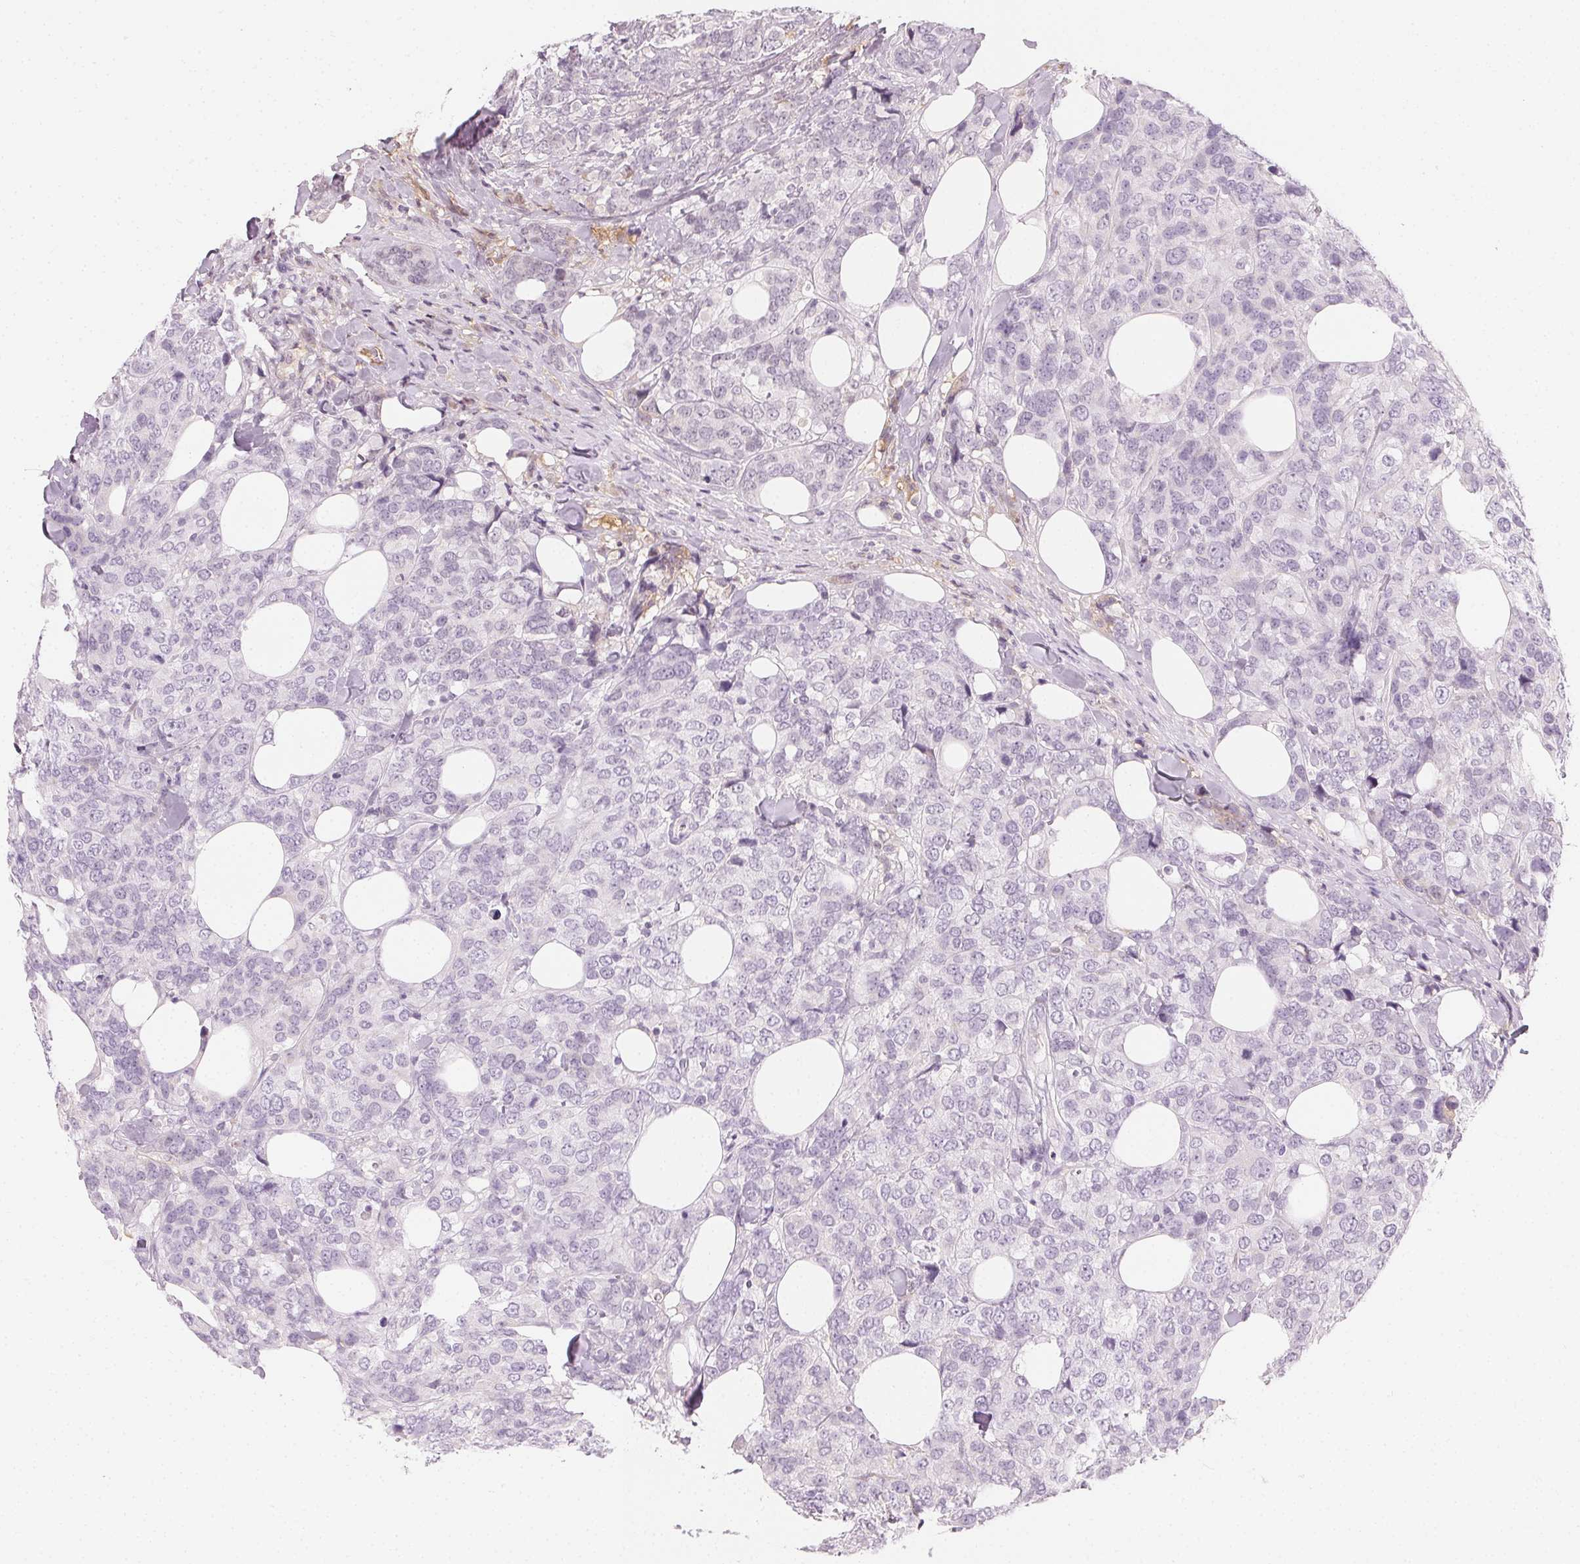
{"staining": {"intensity": "negative", "quantity": "none", "location": "none"}, "tissue": "breast cancer", "cell_type": "Tumor cells", "image_type": "cancer", "snomed": [{"axis": "morphology", "description": "Lobular carcinoma"}, {"axis": "topography", "description": "Breast"}], "caption": "This is an immunohistochemistry (IHC) histopathology image of lobular carcinoma (breast). There is no staining in tumor cells.", "gene": "AFM", "patient": {"sex": "female", "age": 59}}